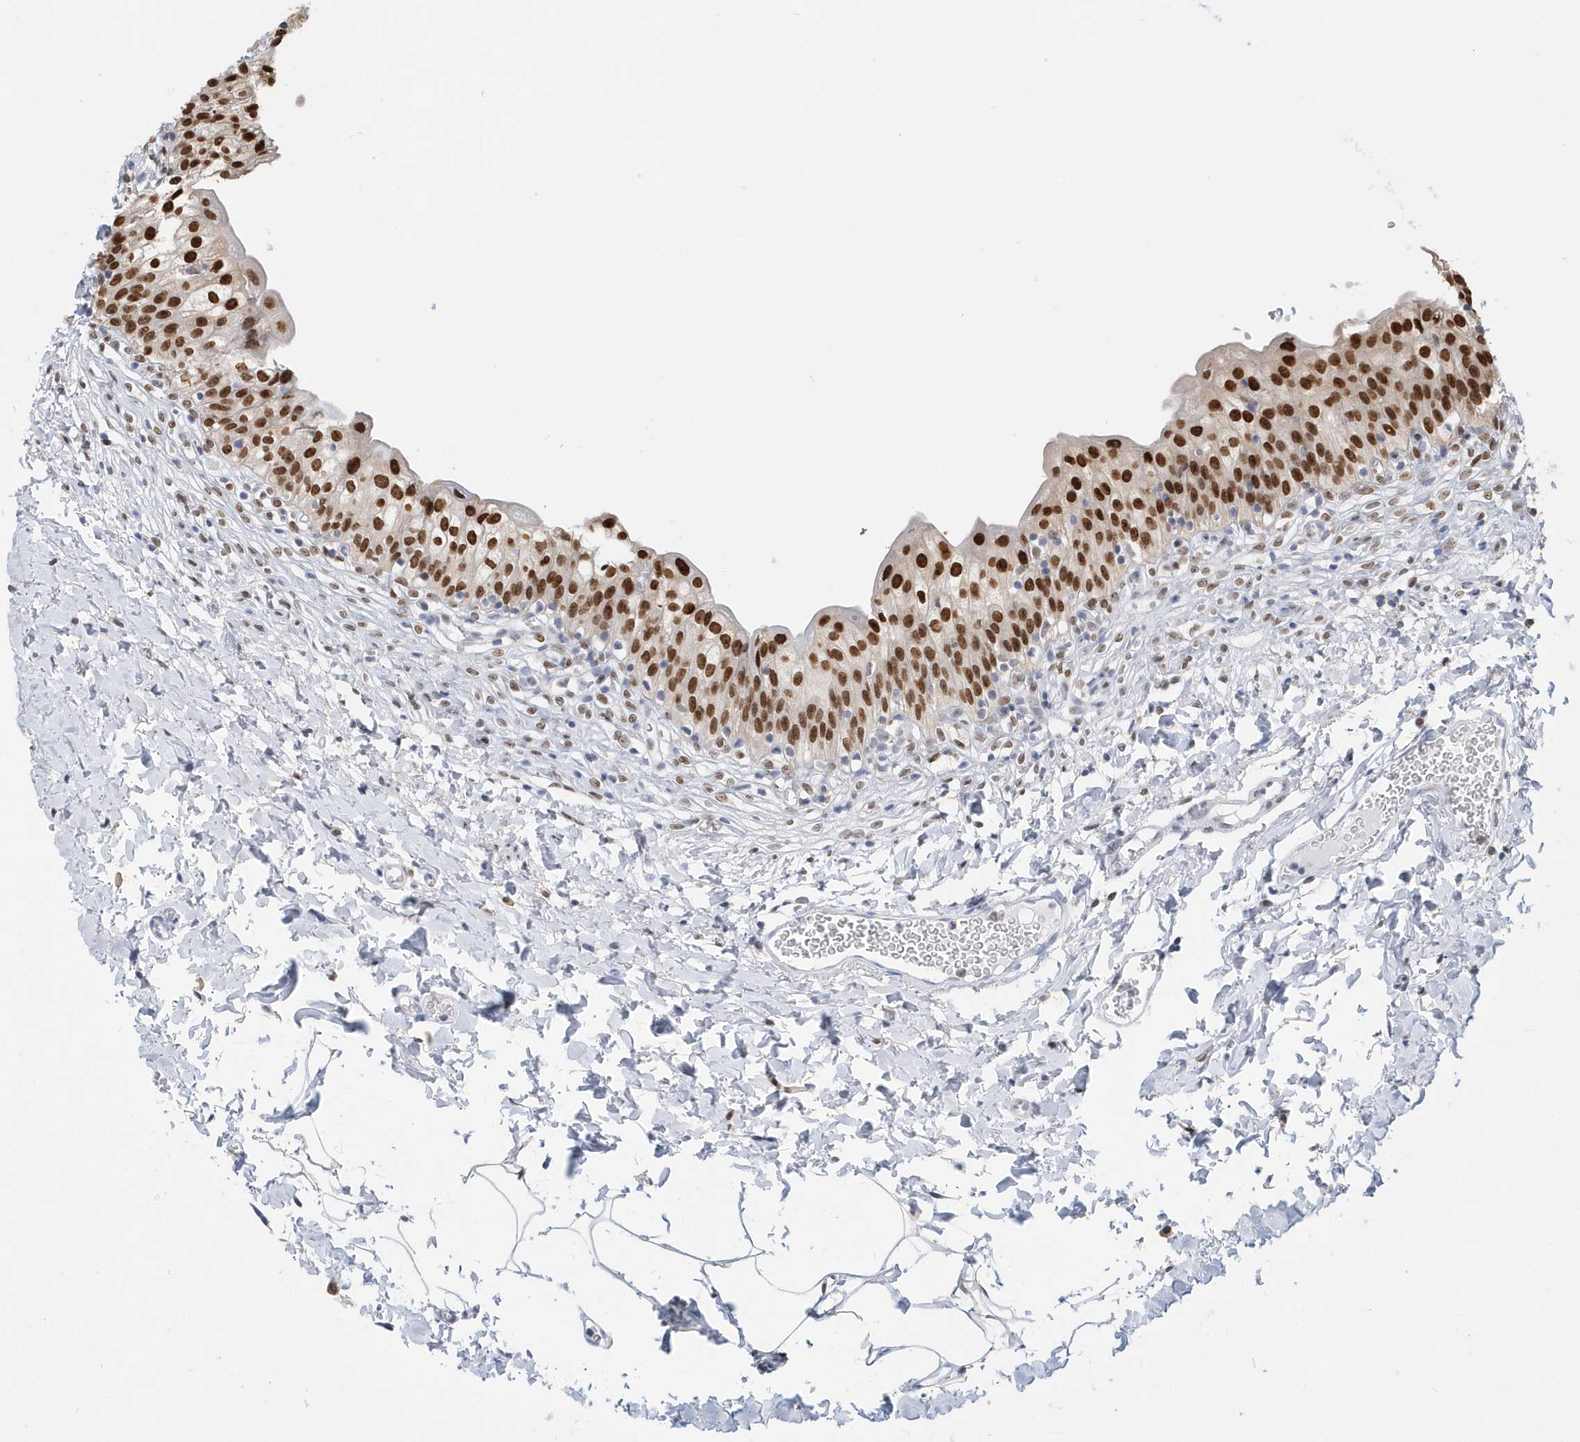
{"staining": {"intensity": "strong", "quantity": ">75%", "location": "nuclear"}, "tissue": "urinary bladder", "cell_type": "Urothelial cells", "image_type": "normal", "snomed": [{"axis": "morphology", "description": "Normal tissue, NOS"}, {"axis": "topography", "description": "Urinary bladder"}], "caption": "DAB immunohistochemical staining of benign human urinary bladder displays strong nuclear protein expression in approximately >75% of urothelial cells.", "gene": "MACROH2A2", "patient": {"sex": "male", "age": 55}}